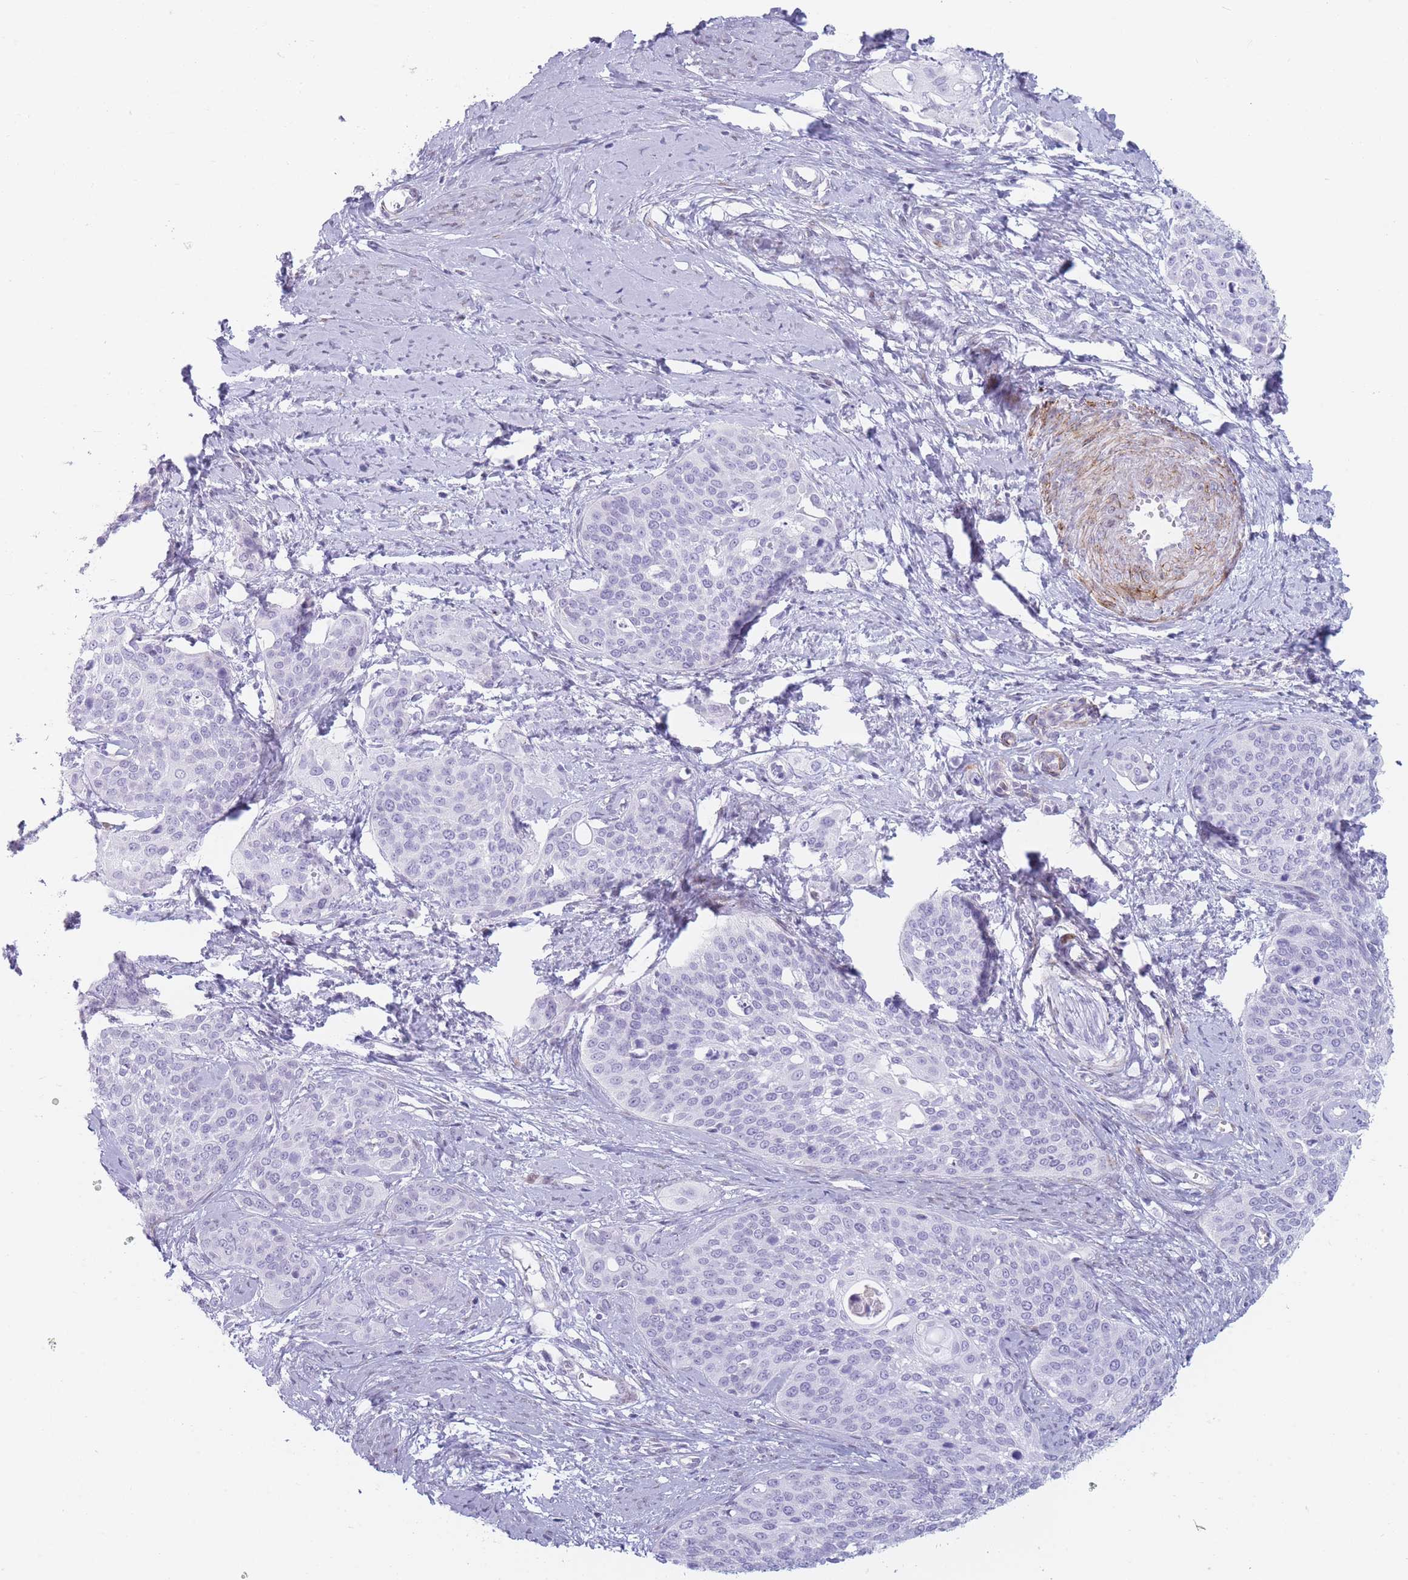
{"staining": {"intensity": "negative", "quantity": "none", "location": "none"}, "tissue": "cervical cancer", "cell_type": "Tumor cells", "image_type": "cancer", "snomed": [{"axis": "morphology", "description": "Squamous cell carcinoma, NOS"}, {"axis": "topography", "description": "Cervix"}], "caption": "The micrograph reveals no significant staining in tumor cells of cervical cancer.", "gene": "IFNA6", "patient": {"sex": "female", "age": 44}}